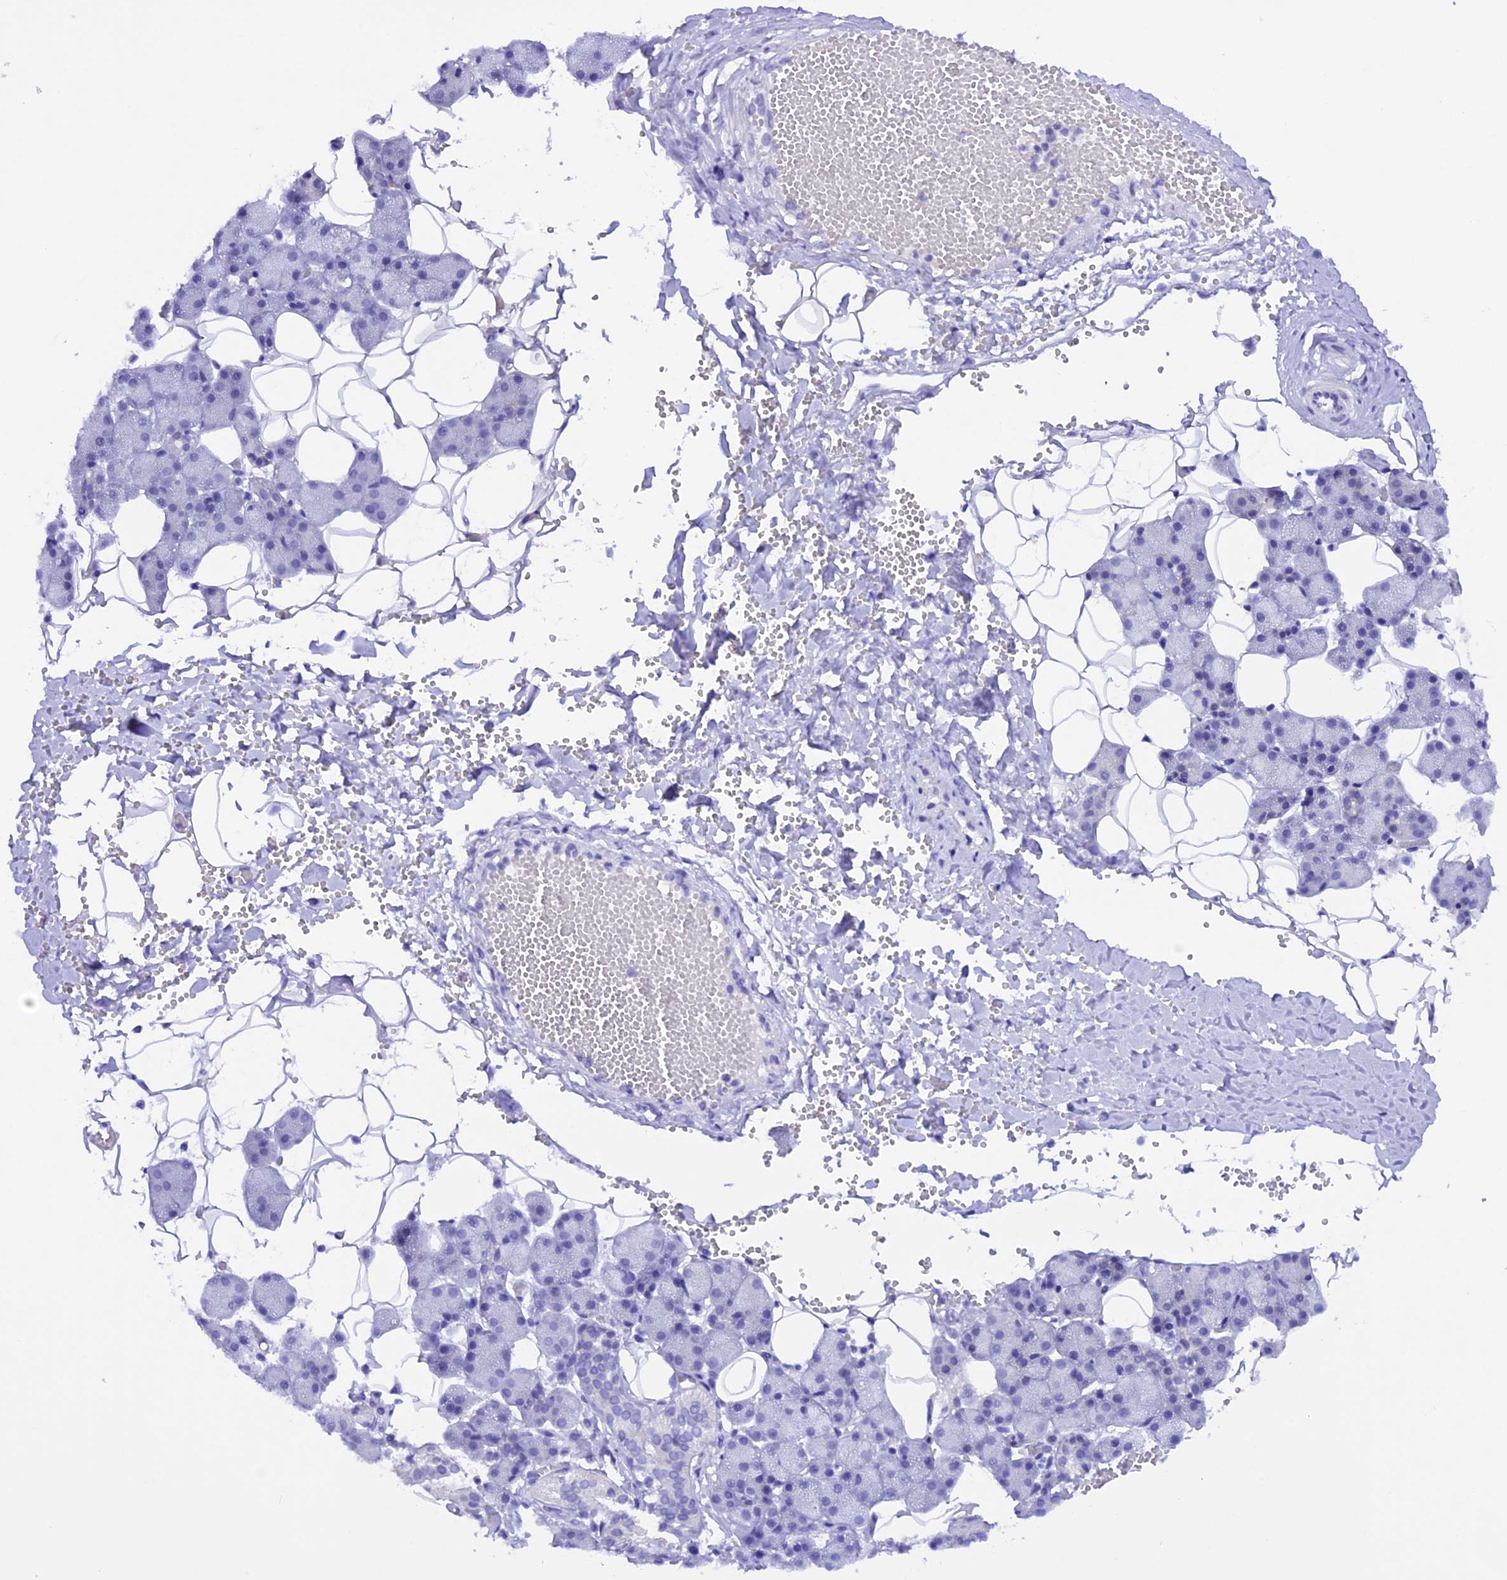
{"staining": {"intensity": "negative", "quantity": "none", "location": "none"}, "tissue": "salivary gland", "cell_type": "Glandular cells", "image_type": "normal", "snomed": [{"axis": "morphology", "description": "Normal tissue, NOS"}, {"axis": "topography", "description": "Salivary gland"}], "caption": "The immunohistochemistry photomicrograph has no significant staining in glandular cells of salivary gland. The staining is performed using DAB brown chromogen with nuclei counter-stained in using hematoxylin.", "gene": "XKR7", "patient": {"sex": "female", "age": 33}}